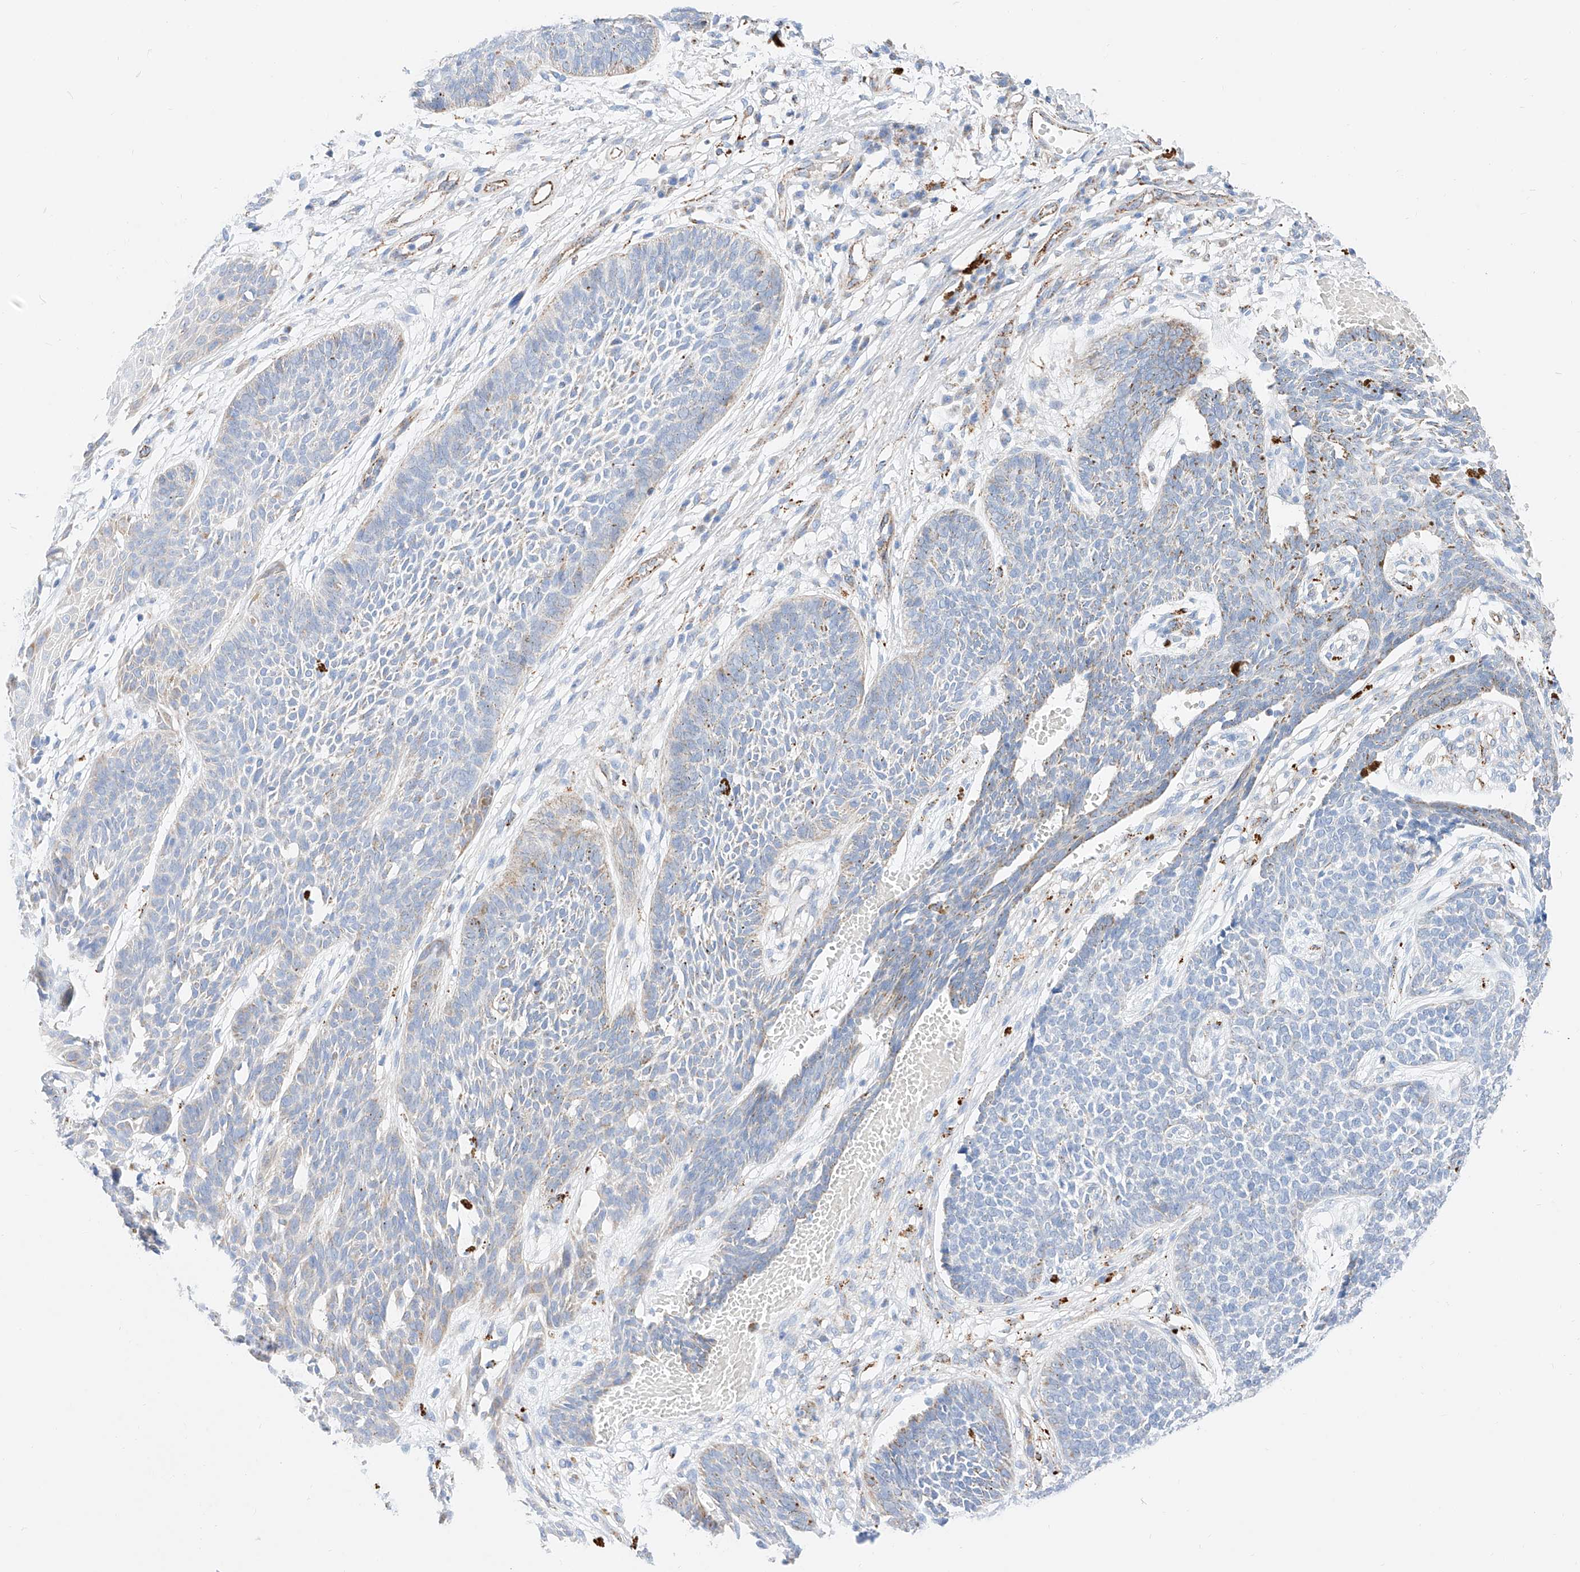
{"staining": {"intensity": "weak", "quantity": "<25%", "location": "cytoplasmic/membranous"}, "tissue": "skin cancer", "cell_type": "Tumor cells", "image_type": "cancer", "snomed": [{"axis": "morphology", "description": "Basal cell carcinoma"}, {"axis": "topography", "description": "Skin"}], "caption": "Human skin cancer (basal cell carcinoma) stained for a protein using immunohistochemistry (IHC) demonstrates no staining in tumor cells.", "gene": "C6orf62", "patient": {"sex": "female", "age": 84}}